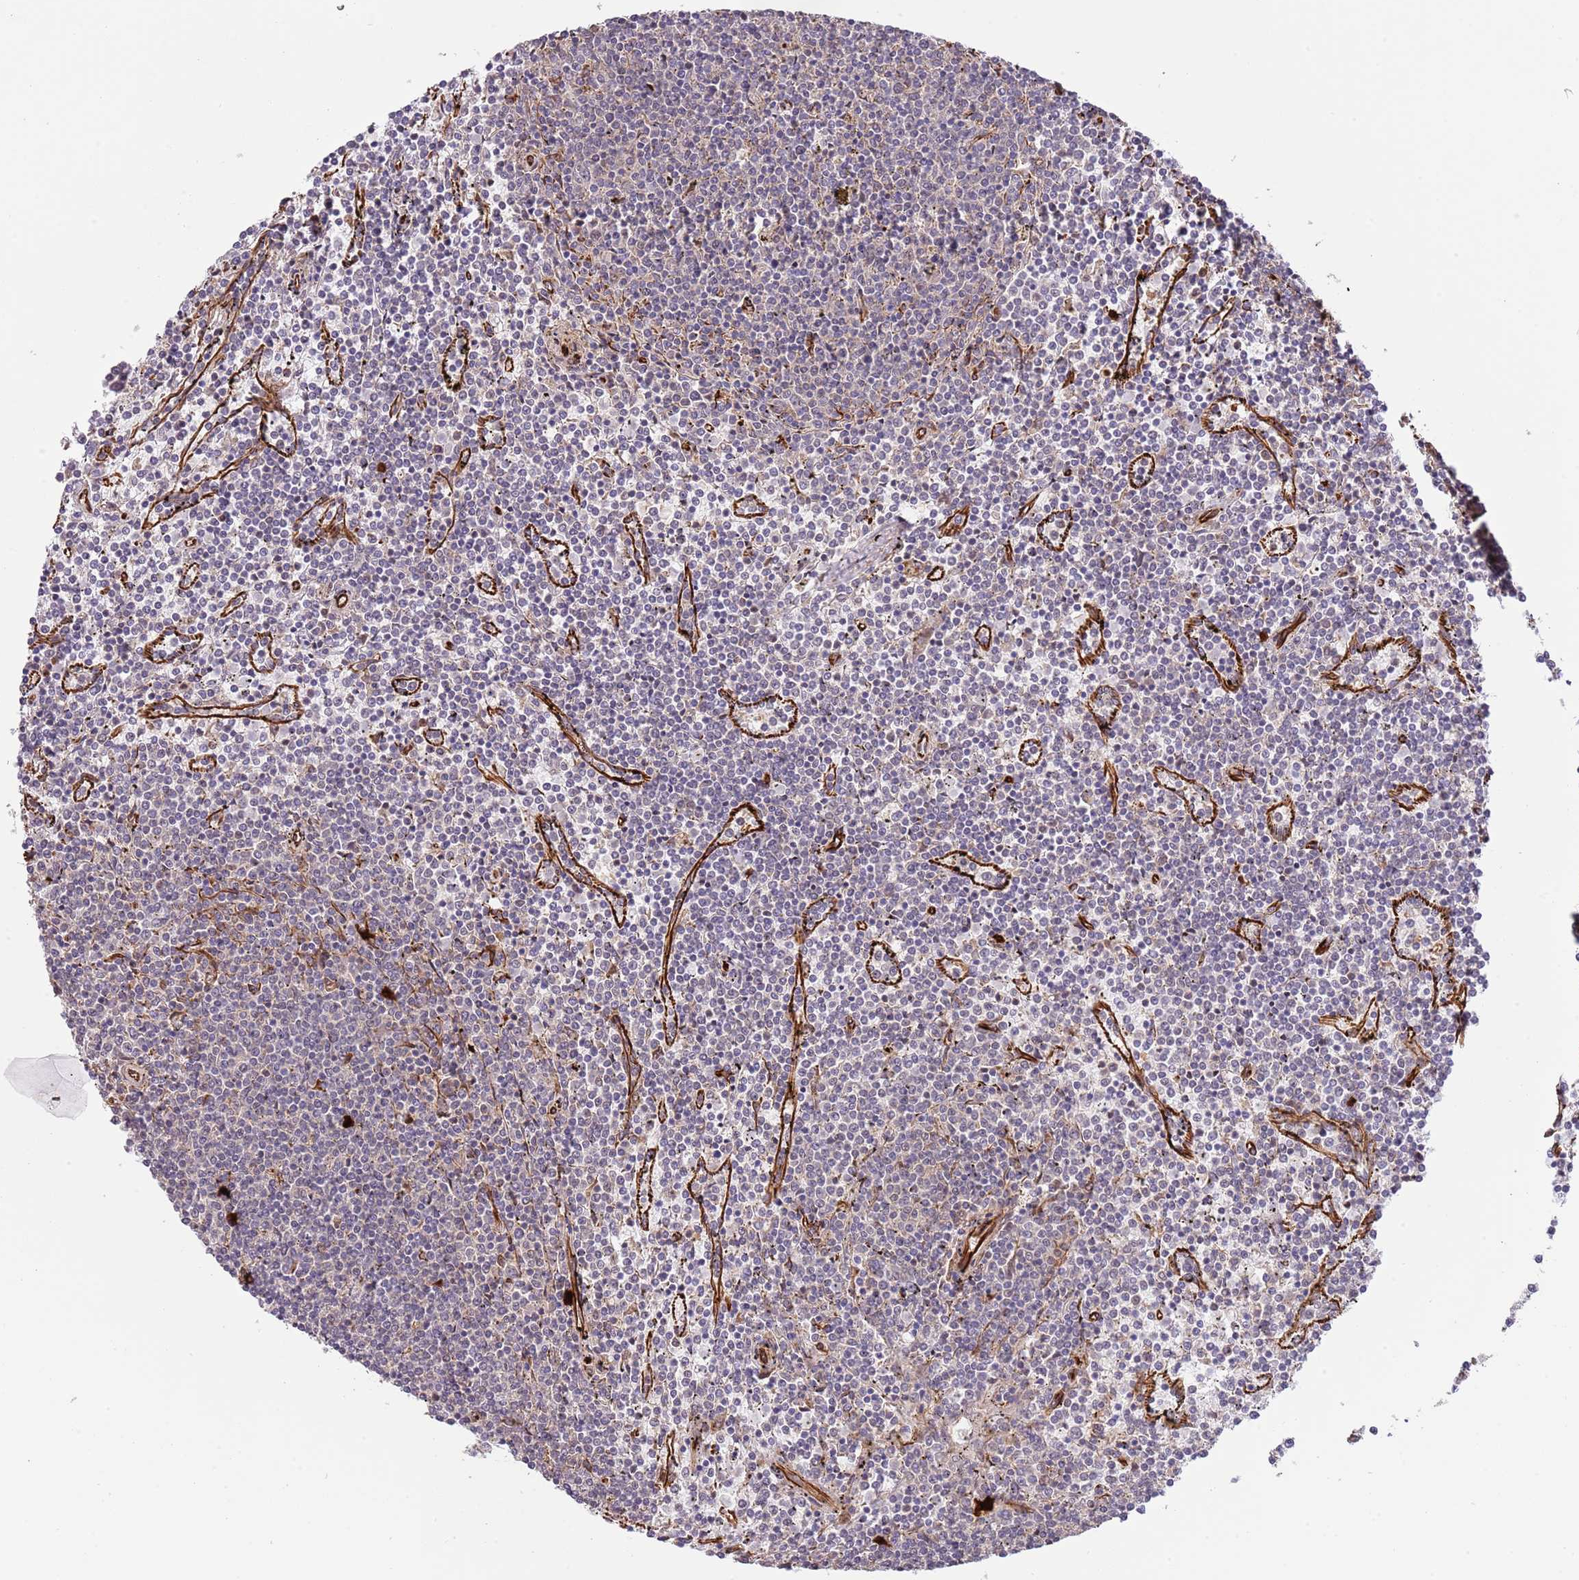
{"staining": {"intensity": "negative", "quantity": "none", "location": "none"}, "tissue": "lymphoma", "cell_type": "Tumor cells", "image_type": "cancer", "snomed": [{"axis": "morphology", "description": "Malignant lymphoma, non-Hodgkin's type, Low grade"}, {"axis": "topography", "description": "Spleen"}], "caption": "The immunohistochemistry micrograph has no significant positivity in tumor cells of lymphoma tissue.", "gene": "NEK3", "patient": {"sex": "female", "age": 50}}